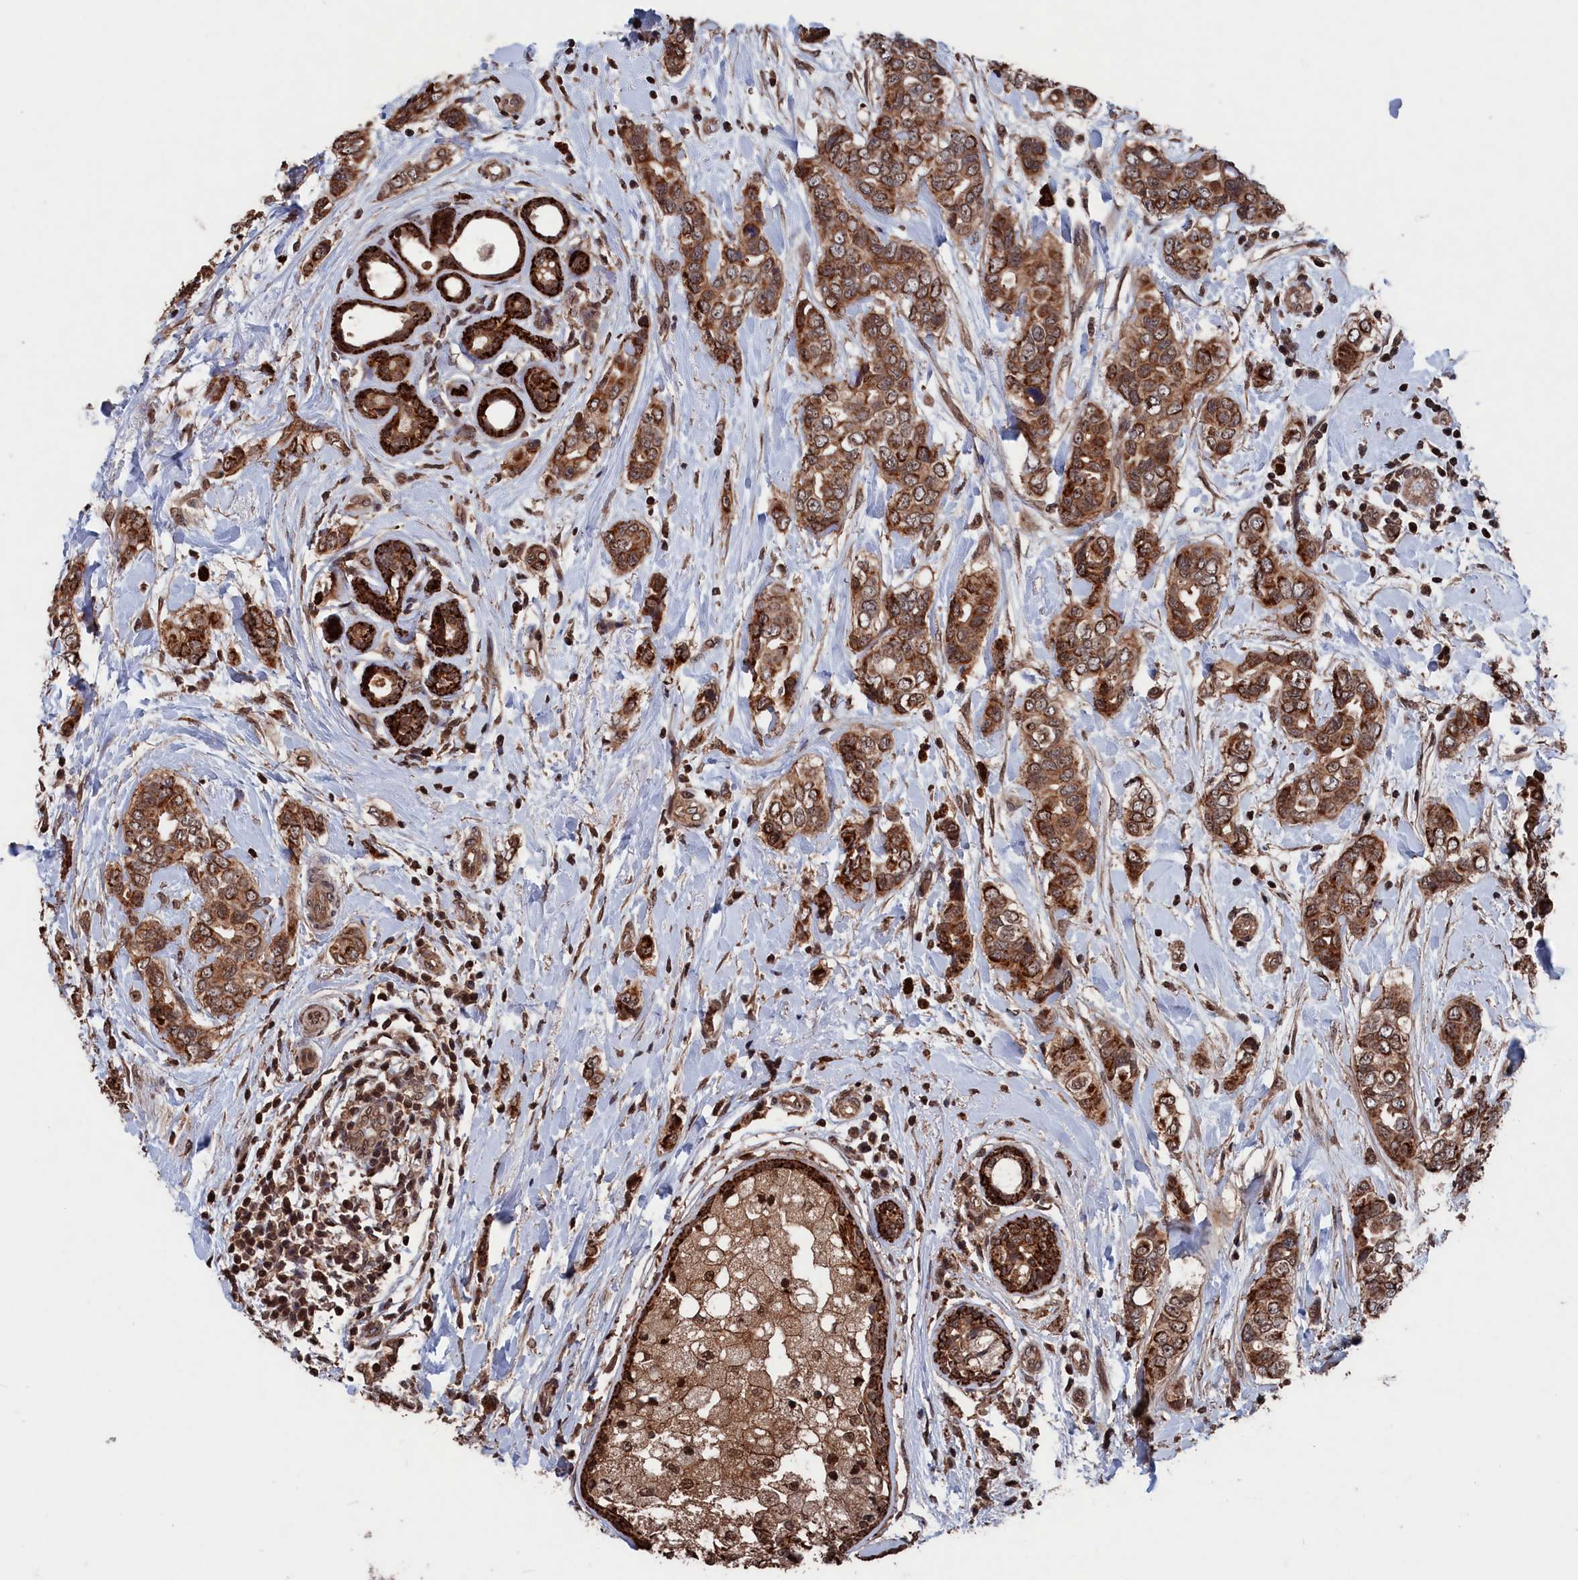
{"staining": {"intensity": "moderate", "quantity": ">75%", "location": "cytoplasmic/membranous,nuclear"}, "tissue": "breast cancer", "cell_type": "Tumor cells", "image_type": "cancer", "snomed": [{"axis": "morphology", "description": "Lobular carcinoma"}, {"axis": "topography", "description": "Breast"}], "caption": "About >75% of tumor cells in human breast cancer exhibit moderate cytoplasmic/membranous and nuclear protein positivity as visualized by brown immunohistochemical staining.", "gene": "PDE12", "patient": {"sex": "female", "age": 51}}